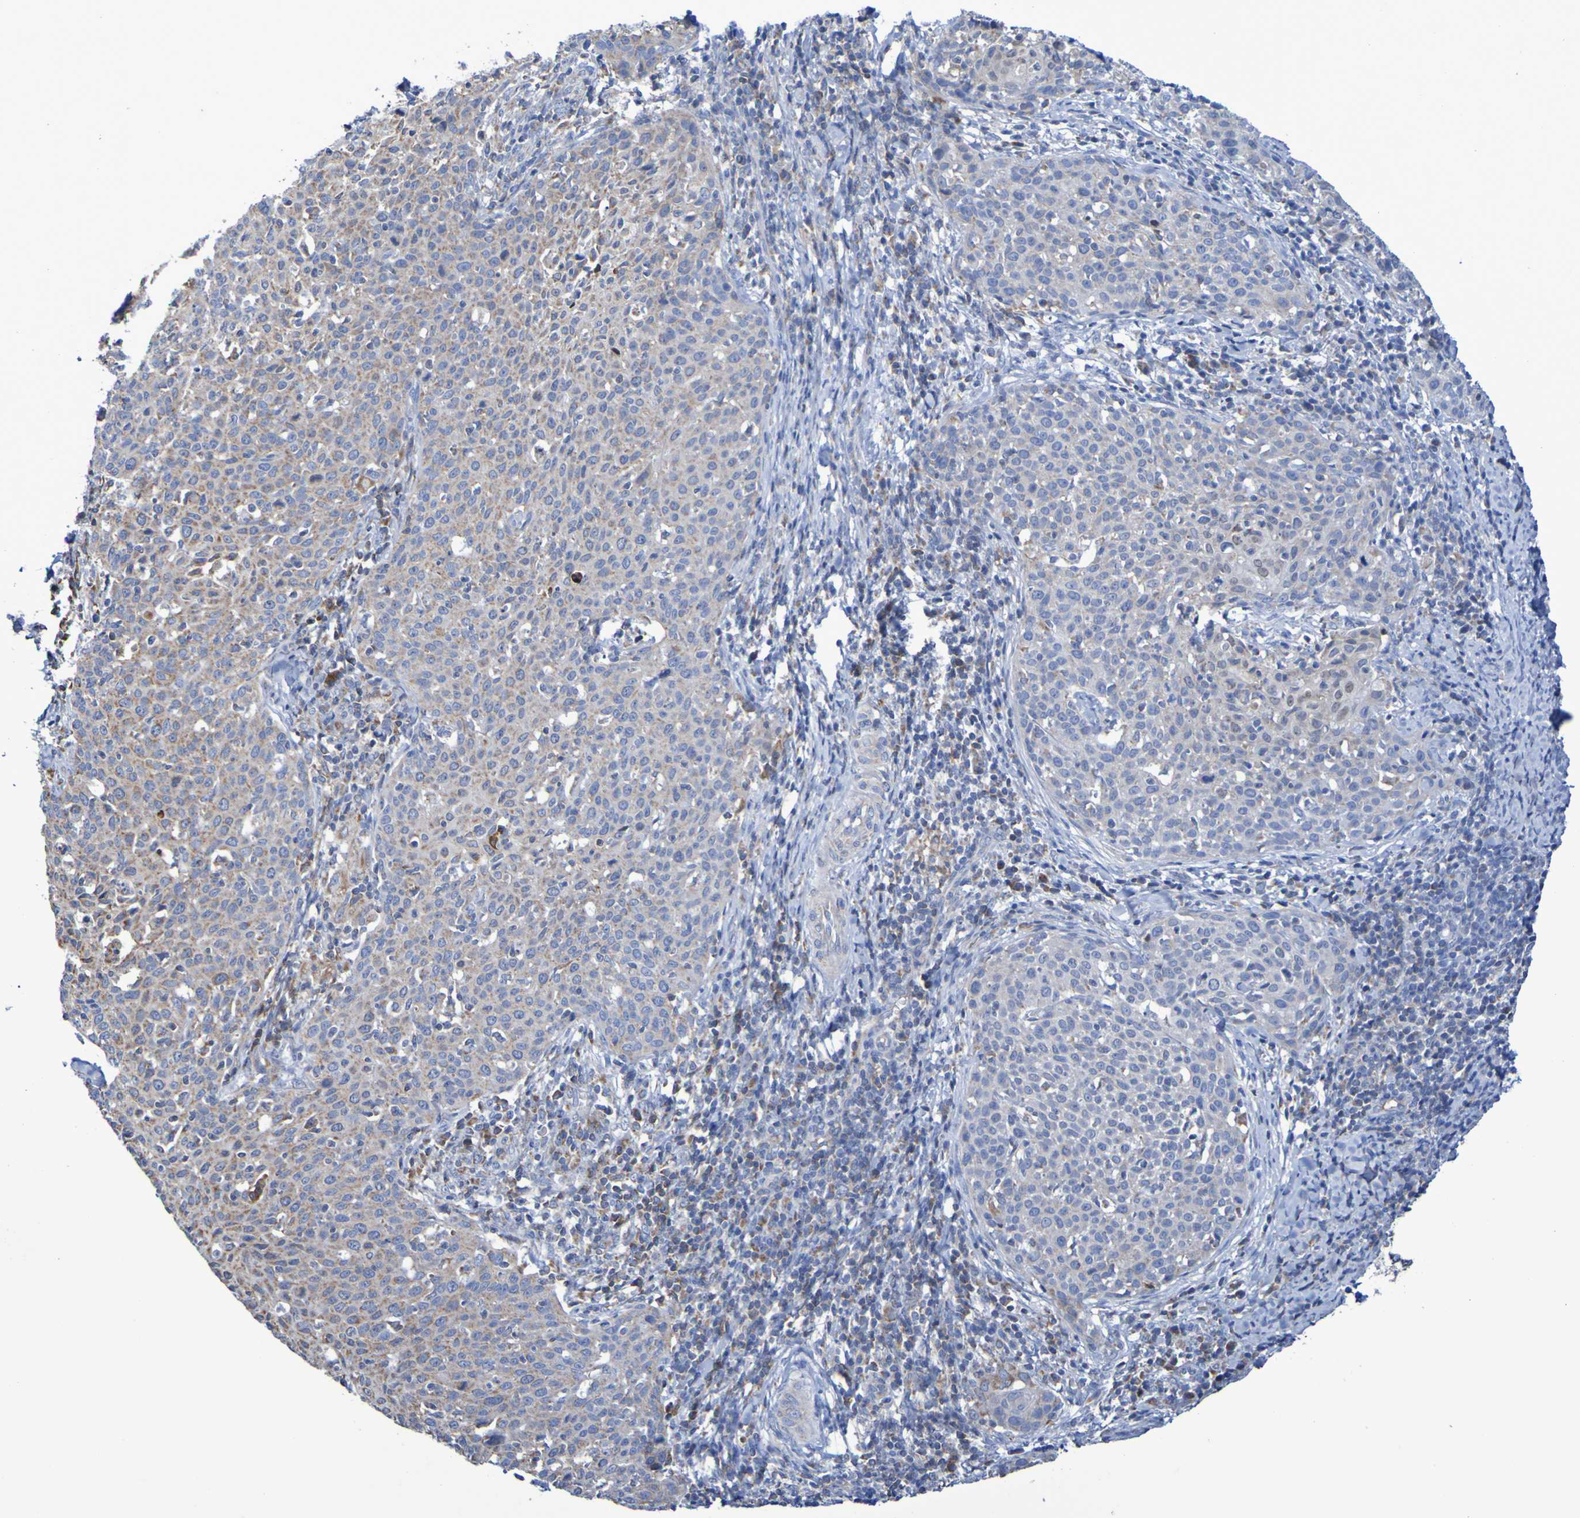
{"staining": {"intensity": "weak", "quantity": "25%-75%", "location": "cytoplasmic/membranous"}, "tissue": "cervical cancer", "cell_type": "Tumor cells", "image_type": "cancer", "snomed": [{"axis": "morphology", "description": "Squamous cell carcinoma, NOS"}, {"axis": "topography", "description": "Cervix"}], "caption": "A brown stain shows weak cytoplasmic/membranous positivity of a protein in cervical cancer (squamous cell carcinoma) tumor cells. The staining was performed using DAB to visualize the protein expression in brown, while the nuclei were stained in blue with hematoxylin (Magnification: 20x).", "gene": "CNTN2", "patient": {"sex": "female", "age": 38}}